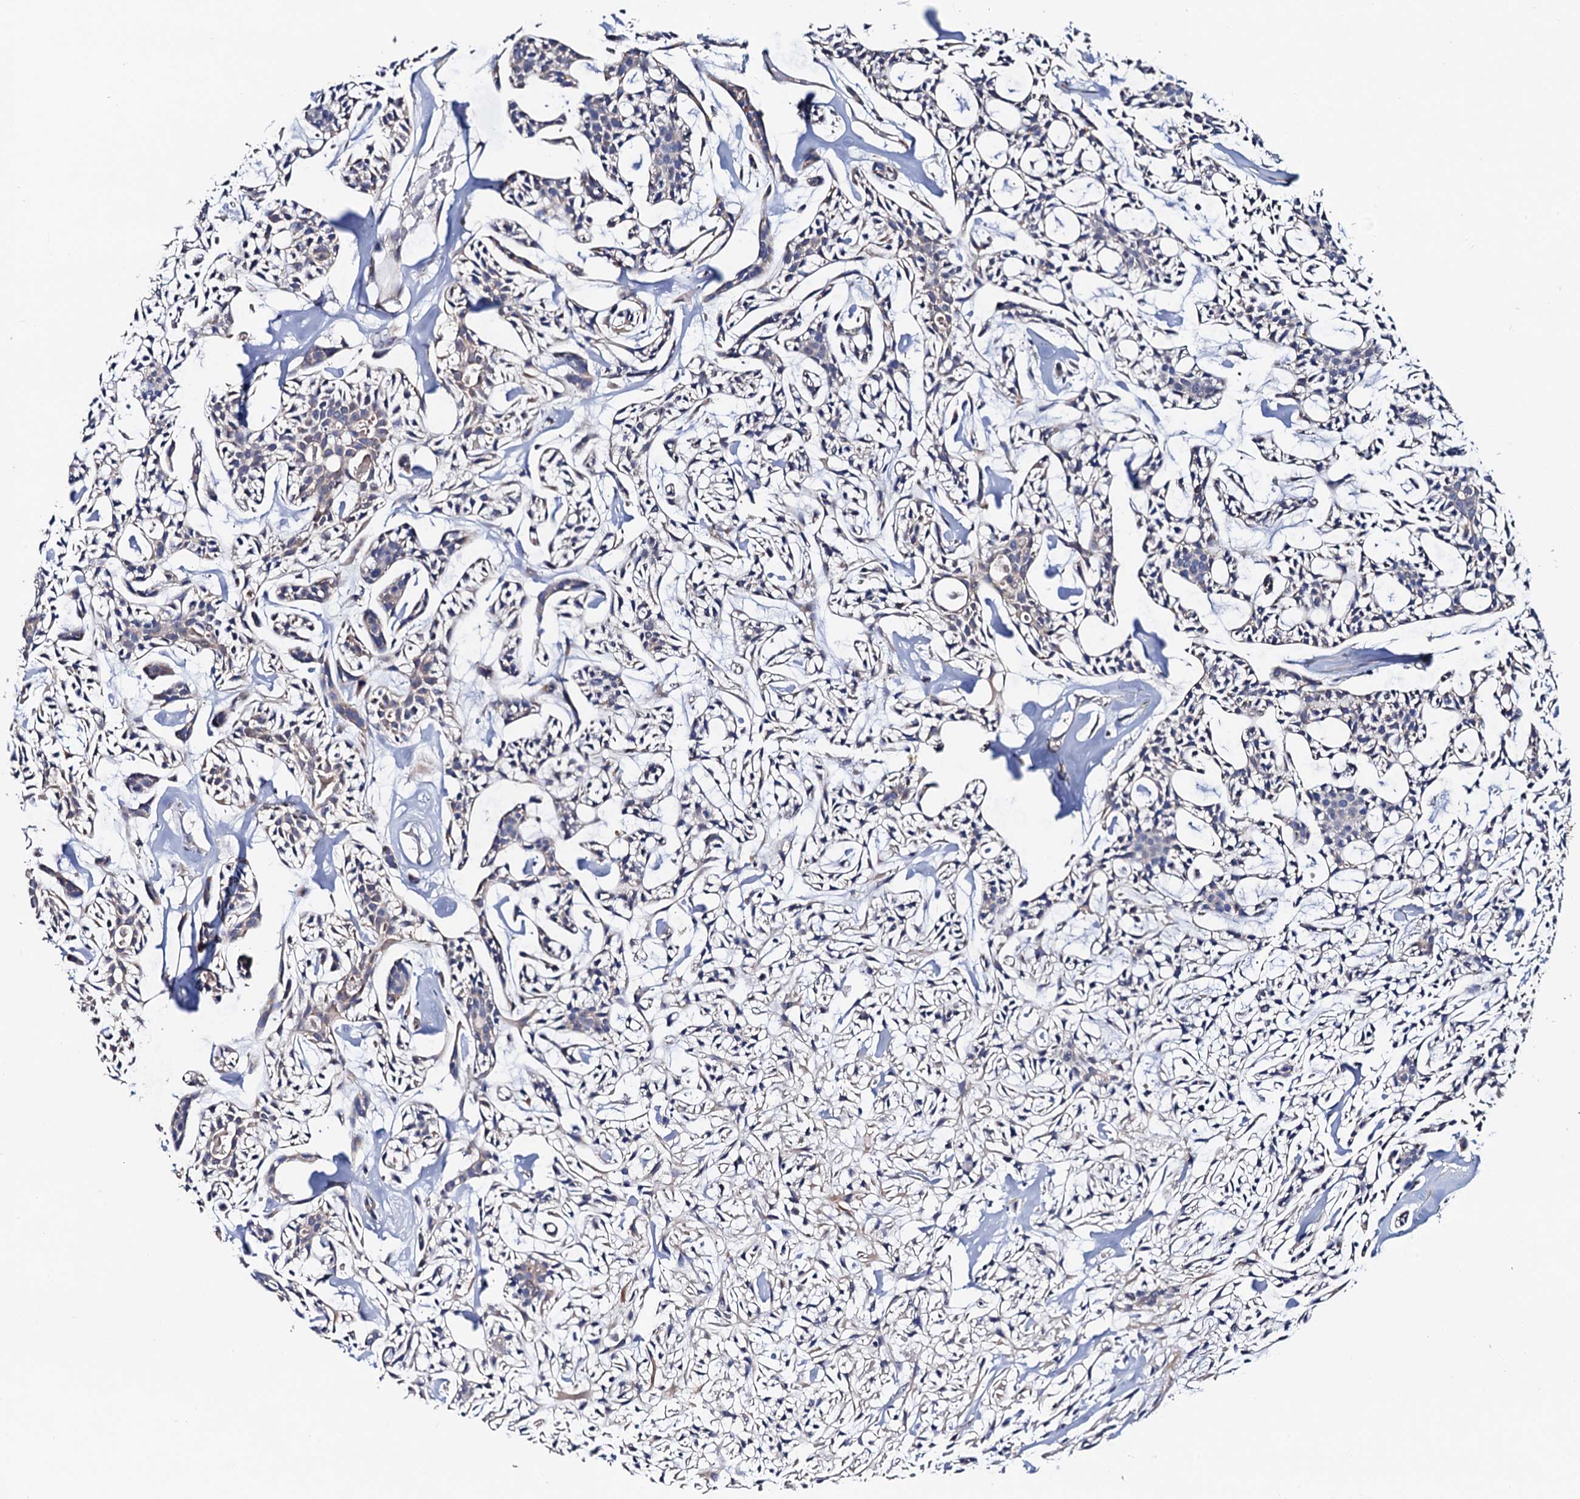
{"staining": {"intensity": "negative", "quantity": "none", "location": "none"}, "tissue": "head and neck cancer", "cell_type": "Tumor cells", "image_type": "cancer", "snomed": [{"axis": "morphology", "description": "Adenocarcinoma, NOS"}, {"axis": "topography", "description": "Salivary gland"}, {"axis": "topography", "description": "Head-Neck"}], "caption": "A micrograph of head and neck adenocarcinoma stained for a protein exhibits no brown staining in tumor cells. The staining was performed using DAB to visualize the protein expression in brown, while the nuclei were stained in blue with hematoxylin (Magnification: 20x).", "gene": "MRPL48", "patient": {"sex": "male", "age": 55}}